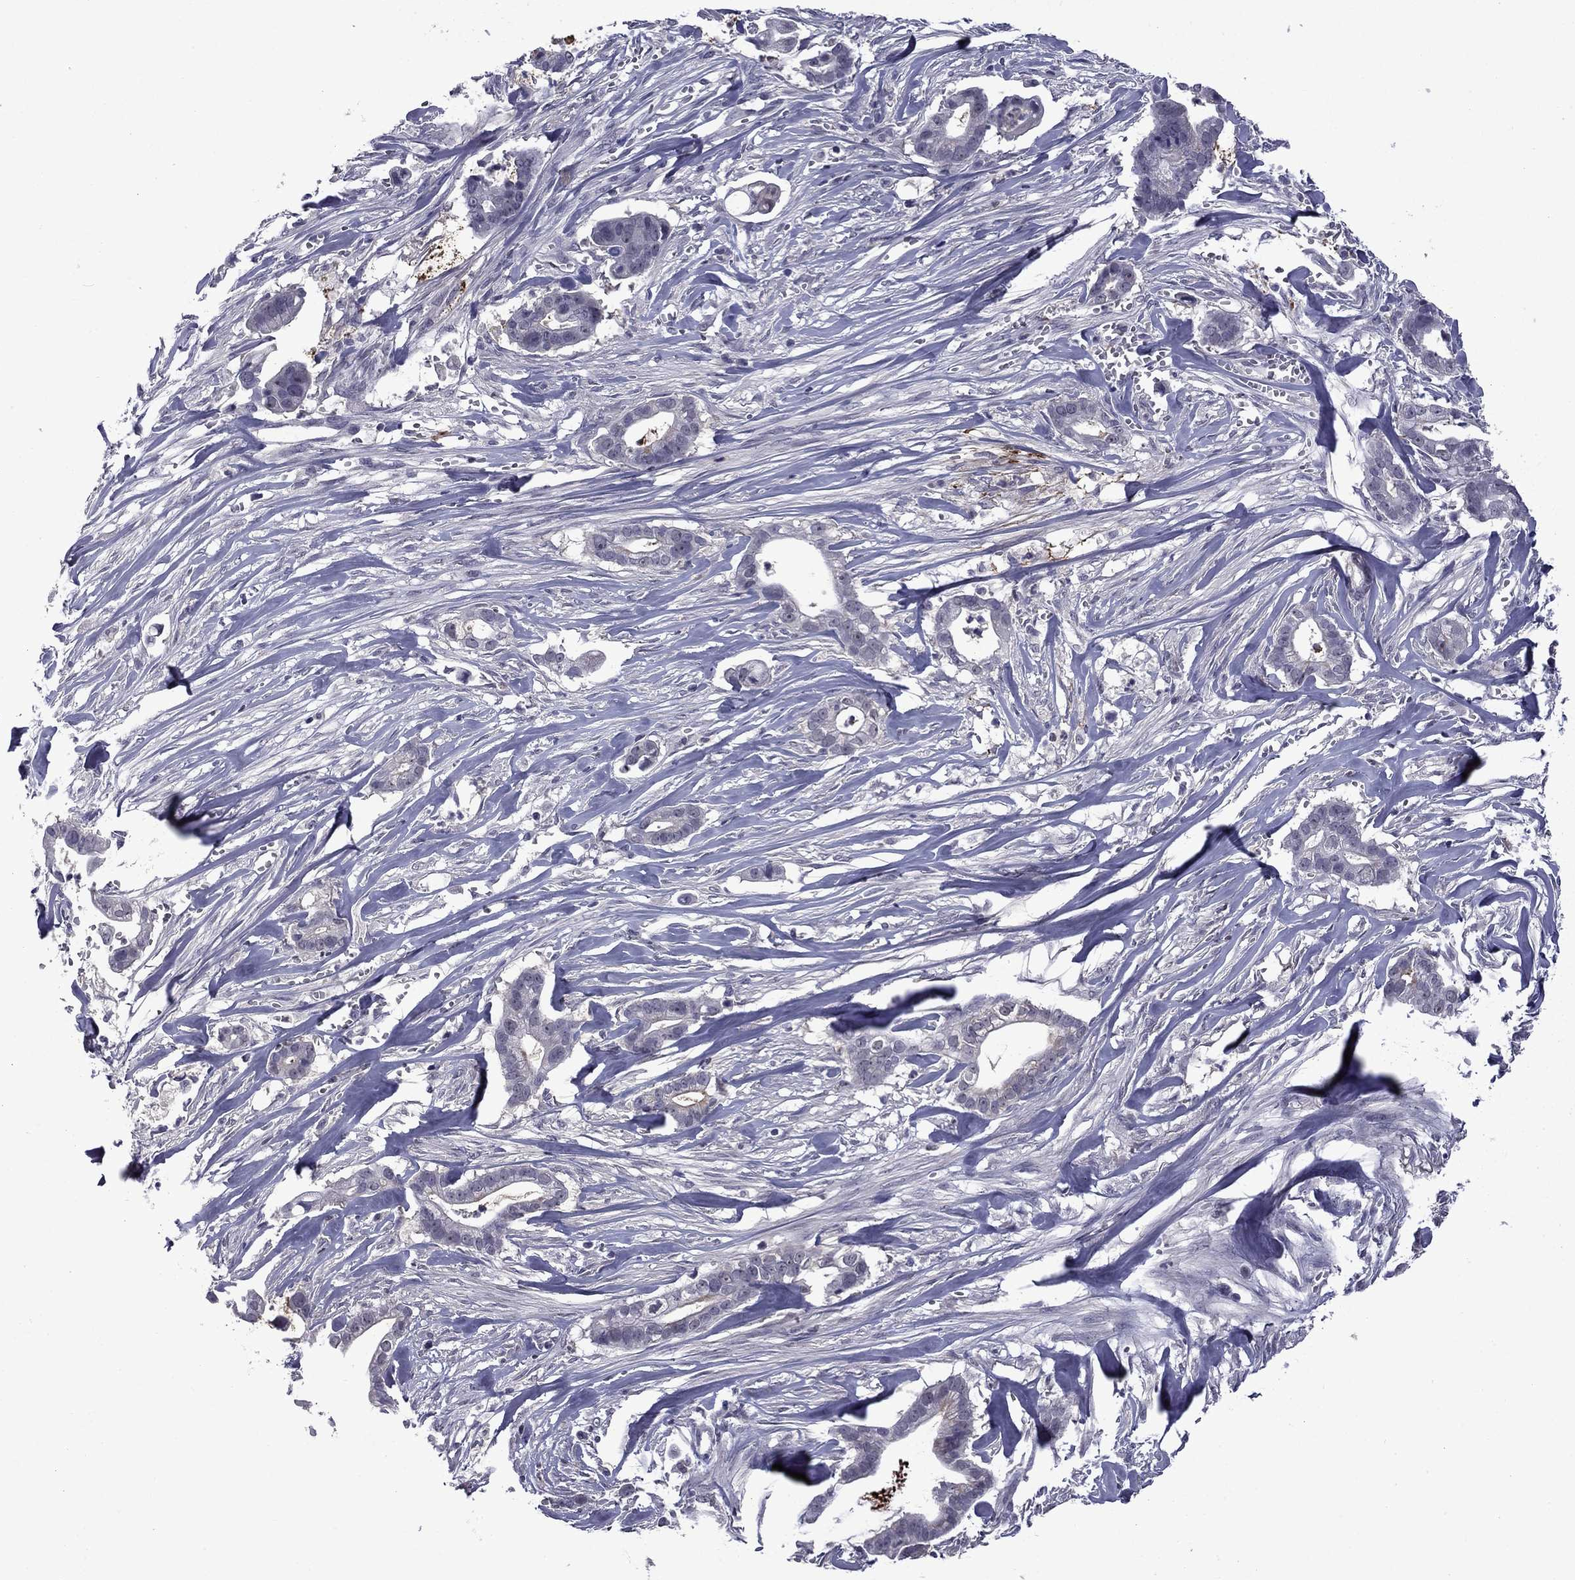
{"staining": {"intensity": "negative", "quantity": "none", "location": "none"}, "tissue": "pancreatic cancer", "cell_type": "Tumor cells", "image_type": "cancer", "snomed": [{"axis": "morphology", "description": "Adenocarcinoma, NOS"}, {"axis": "topography", "description": "Pancreas"}], "caption": "Pancreatic adenocarcinoma was stained to show a protein in brown. There is no significant positivity in tumor cells. (DAB immunohistochemistry, high magnification).", "gene": "SNTA1", "patient": {"sex": "male", "age": 61}}